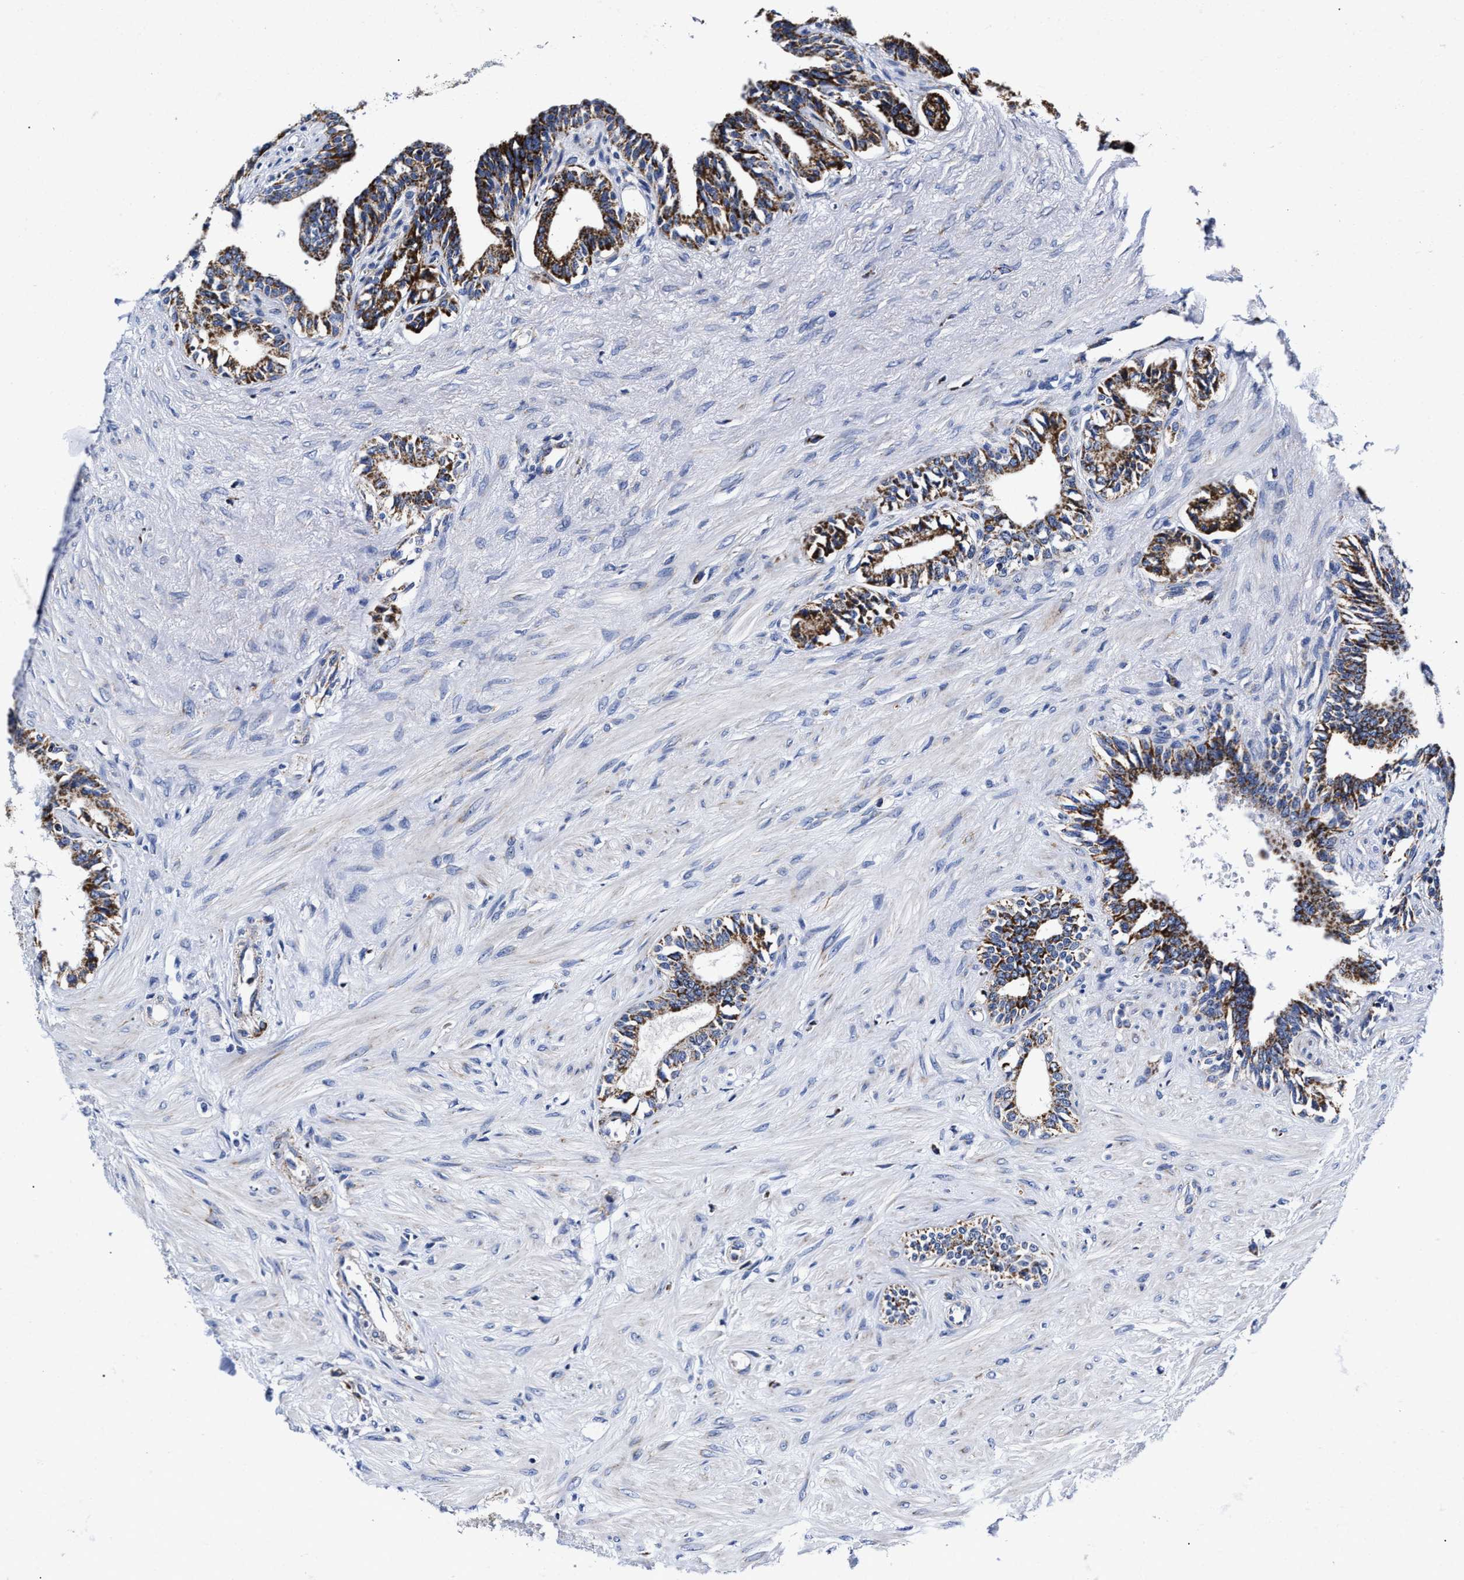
{"staining": {"intensity": "strong", "quantity": ">75%", "location": "cytoplasmic/membranous"}, "tissue": "seminal vesicle", "cell_type": "Glandular cells", "image_type": "normal", "snomed": [{"axis": "morphology", "description": "Normal tissue, NOS"}, {"axis": "morphology", "description": "Adenocarcinoma, High grade"}, {"axis": "topography", "description": "Prostate"}, {"axis": "topography", "description": "Seminal veicle"}], "caption": "A high-resolution photomicrograph shows immunohistochemistry staining of benign seminal vesicle, which displays strong cytoplasmic/membranous expression in approximately >75% of glandular cells. Immunohistochemistry stains the protein of interest in brown and the nuclei are stained blue.", "gene": "HINT2", "patient": {"sex": "male", "age": 55}}